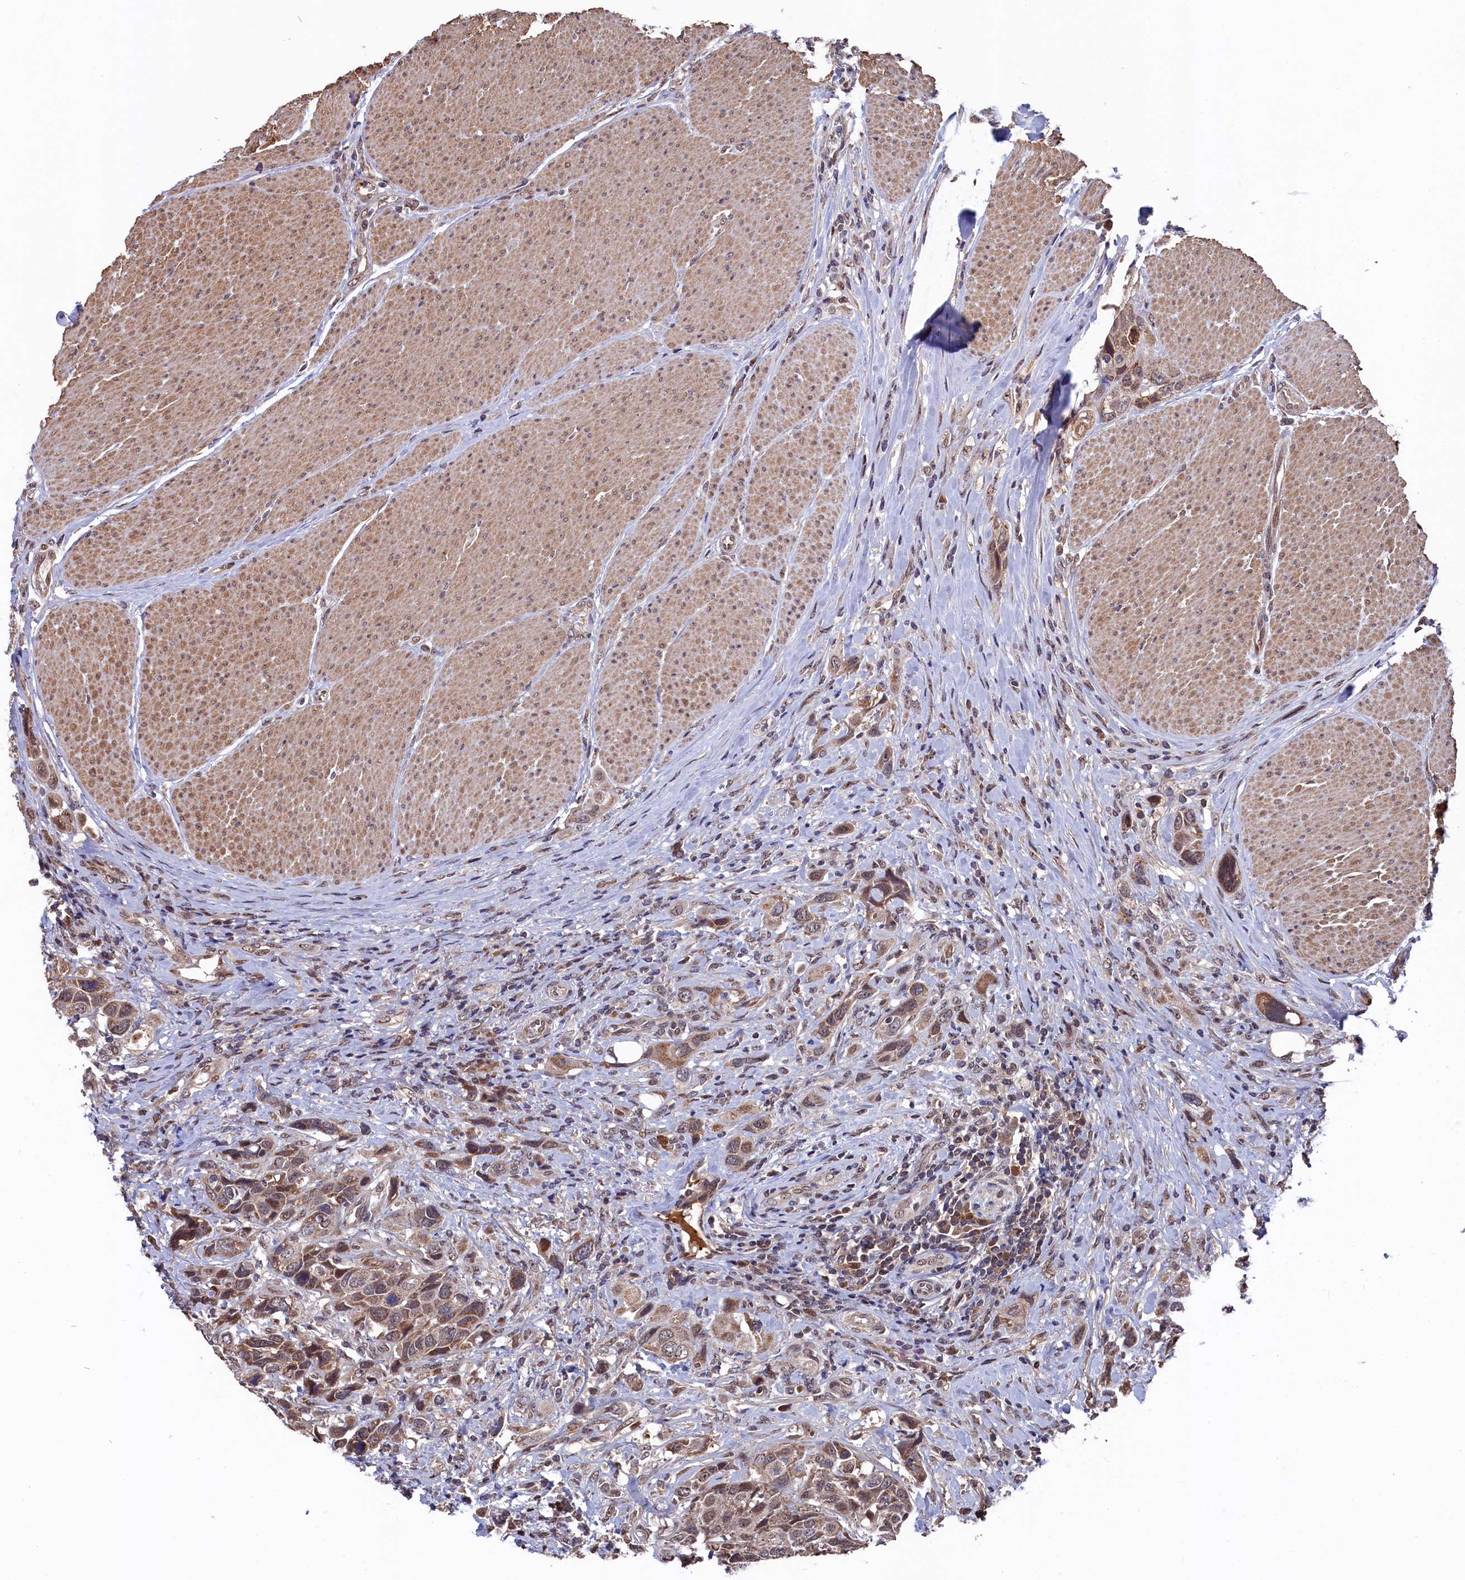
{"staining": {"intensity": "weak", "quantity": ">75%", "location": "cytoplasmic/membranous,nuclear"}, "tissue": "urothelial cancer", "cell_type": "Tumor cells", "image_type": "cancer", "snomed": [{"axis": "morphology", "description": "Urothelial carcinoma, High grade"}, {"axis": "topography", "description": "Urinary bladder"}], "caption": "A brown stain labels weak cytoplasmic/membranous and nuclear staining of a protein in human urothelial cancer tumor cells. The staining was performed using DAB (3,3'-diaminobenzidine), with brown indicating positive protein expression. Nuclei are stained blue with hematoxylin.", "gene": "CLPX", "patient": {"sex": "male", "age": 50}}